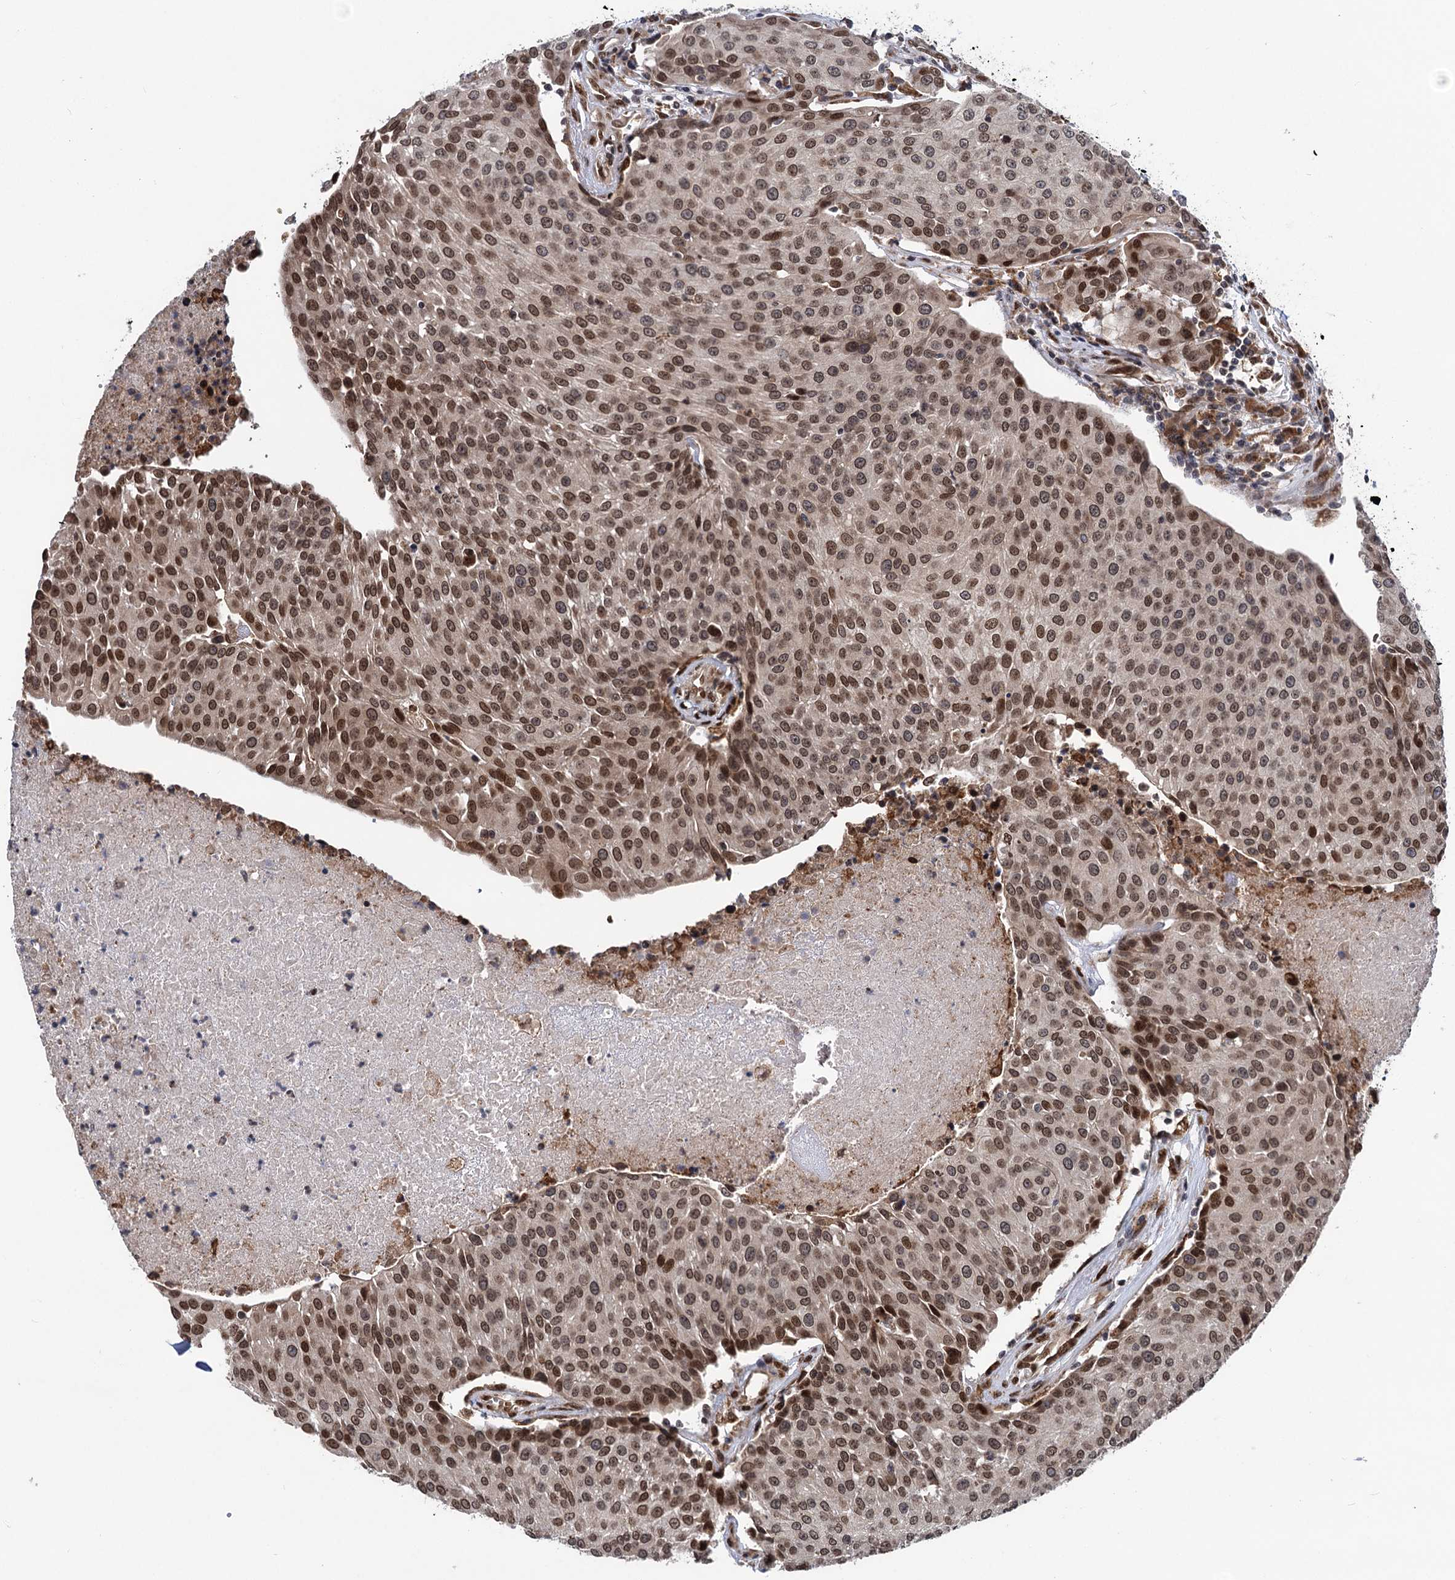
{"staining": {"intensity": "moderate", "quantity": ">75%", "location": "nuclear"}, "tissue": "urothelial cancer", "cell_type": "Tumor cells", "image_type": "cancer", "snomed": [{"axis": "morphology", "description": "Urothelial carcinoma, High grade"}, {"axis": "topography", "description": "Urinary bladder"}], "caption": "A photomicrograph of urothelial cancer stained for a protein shows moderate nuclear brown staining in tumor cells. The protein of interest is shown in brown color, while the nuclei are stained blue.", "gene": "MESD", "patient": {"sex": "female", "age": 85}}